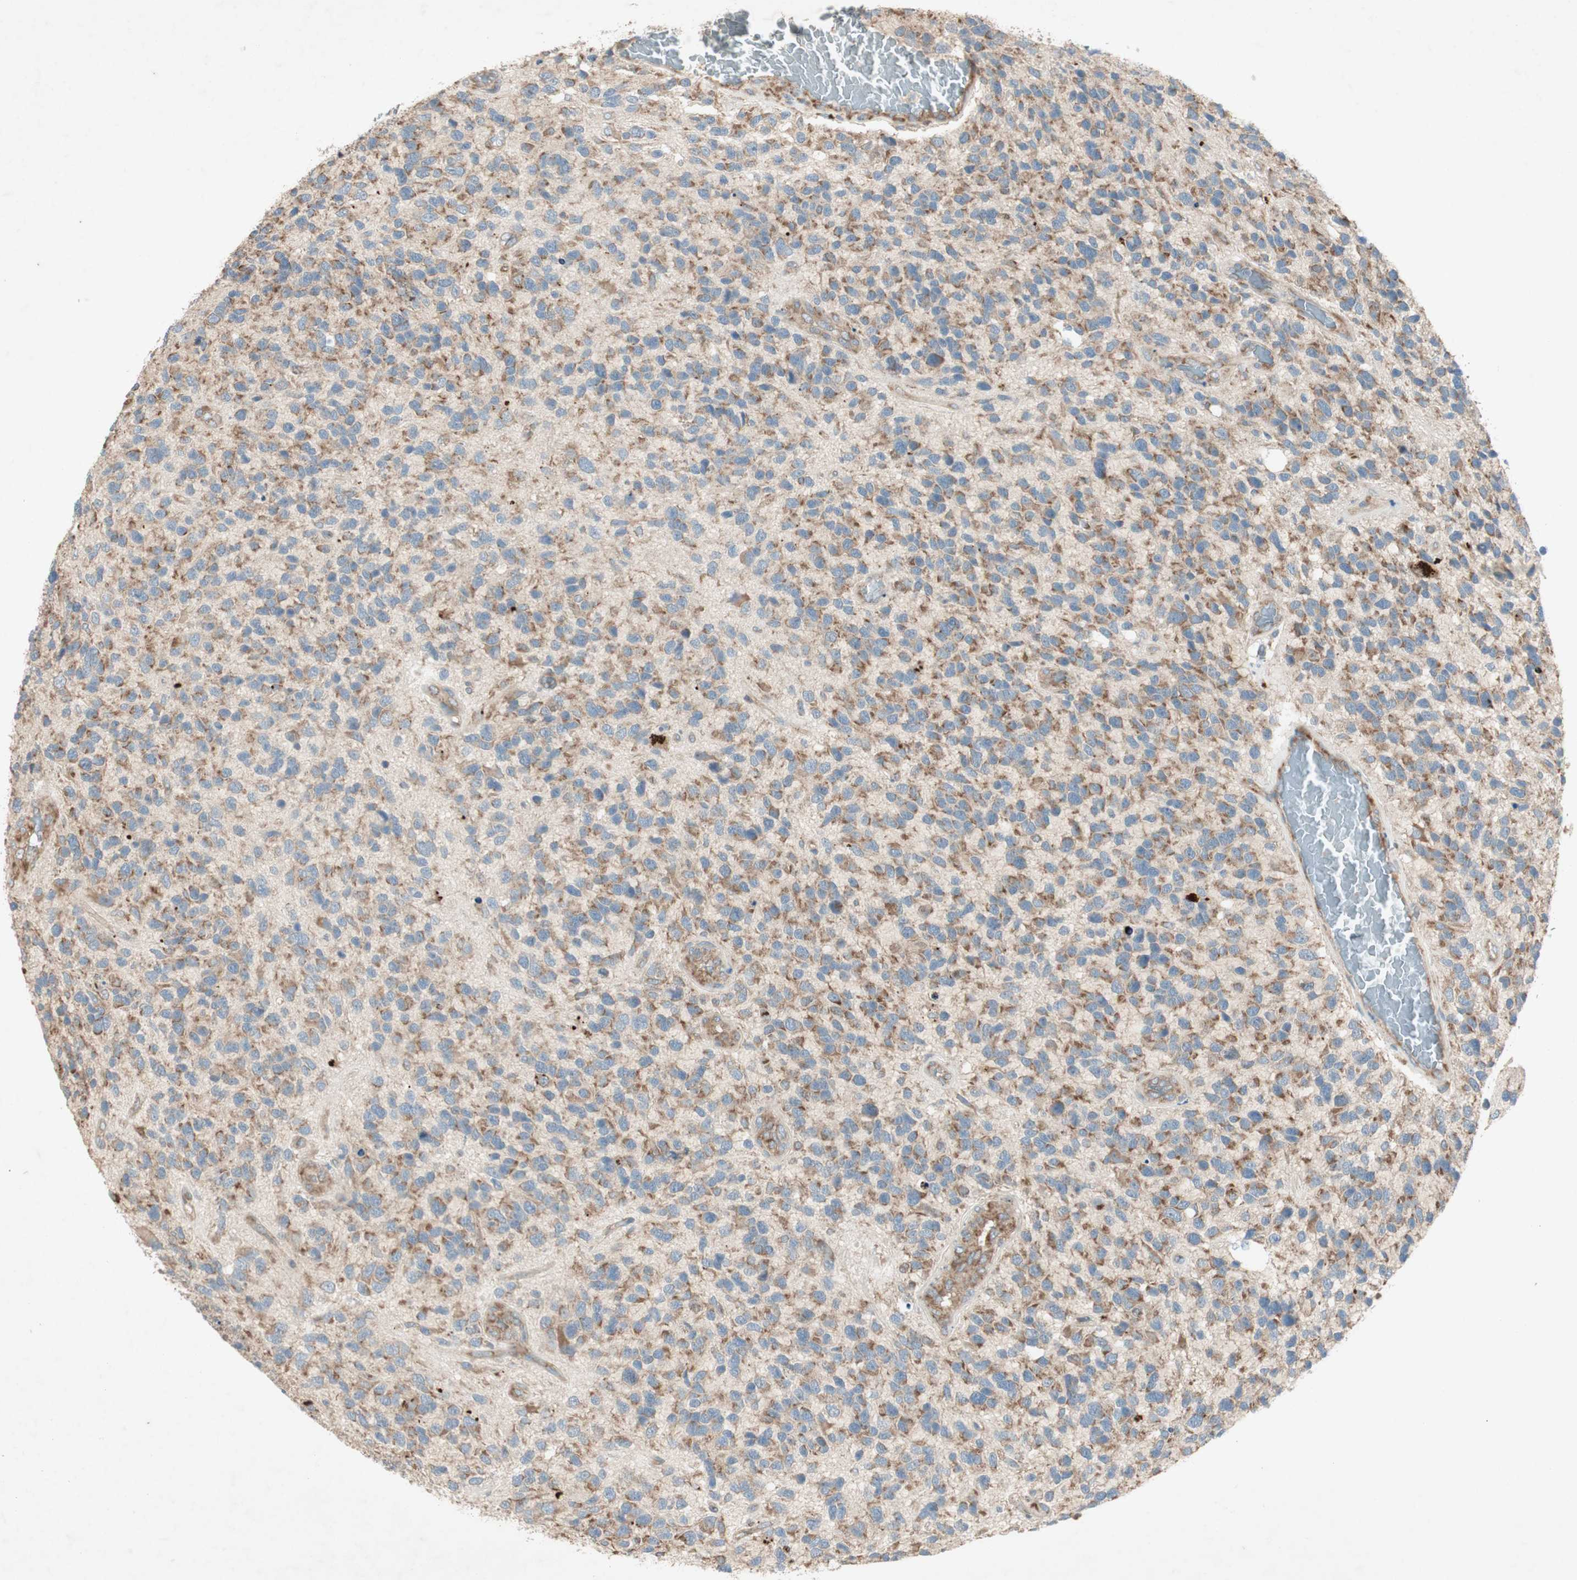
{"staining": {"intensity": "moderate", "quantity": ">75%", "location": "cytoplasmic/membranous"}, "tissue": "glioma", "cell_type": "Tumor cells", "image_type": "cancer", "snomed": [{"axis": "morphology", "description": "Glioma, malignant, High grade"}, {"axis": "topography", "description": "Brain"}], "caption": "The micrograph displays staining of high-grade glioma (malignant), revealing moderate cytoplasmic/membranous protein staining (brown color) within tumor cells. The staining was performed using DAB to visualize the protein expression in brown, while the nuclei were stained in blue with hematoxylin (Magnification: 20x).", "gene": "RPL23", "patient": {"sex": "female", "age": 58}}